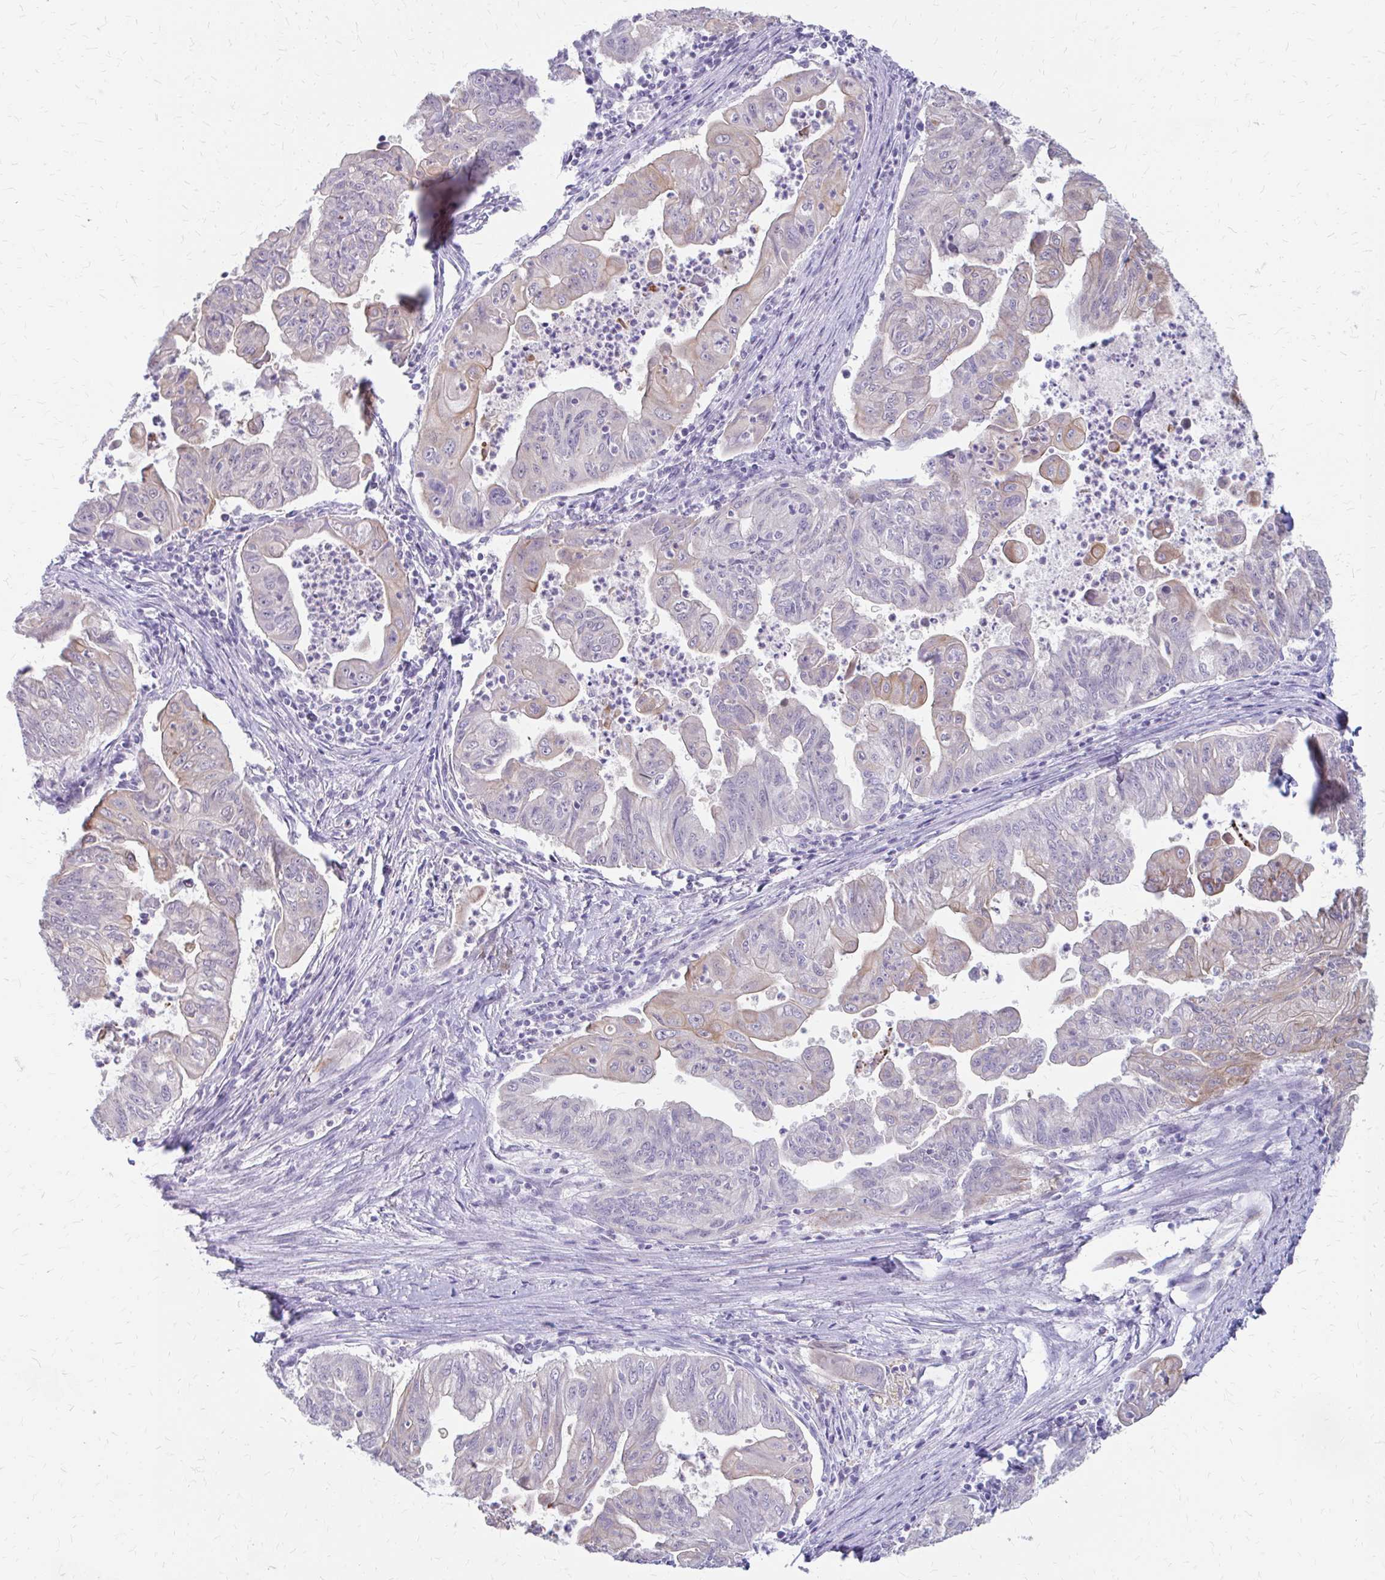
{"staining": {"intensity": "moderate", "quantity": "<25%", "location": "cytoplasmic/membranous"}, "tissue": "stomach cancer", "cell_type": "Tumor cells", "image_type": "cancer", "snomed": [{"axis": "morphology", "description": "Adenocarcinoma, NOS"}, {"axis": "topography", "description": "Stomach, upper"}], "caption": "A high-resolution image shows immunohistochemistry staining of adenocarcinoma (stomach), which exhibits moderate cytoplasmic/membranous expression in about <25% of tumor cells.", "gene": "RGS16", "patient": {"sex": "male", "age": 80}}